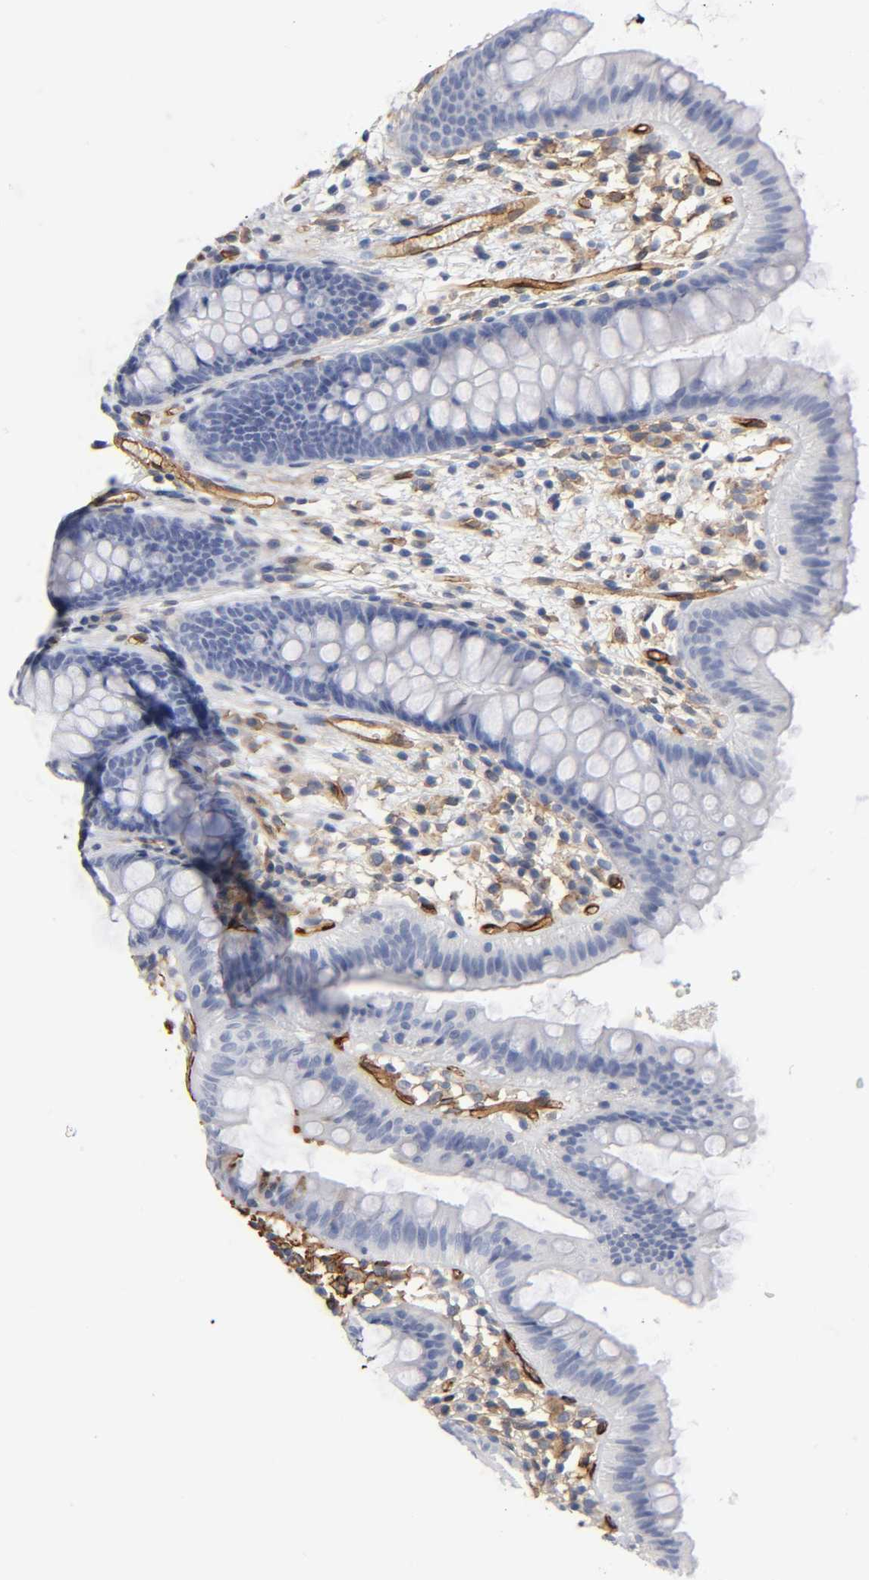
{"staining": {"intensity": "strong", "quantity": ">75%", "location": "cytoplasmic/membranous"}, "tissue": "colon", "cell_type": "Endothelial cells", "image_type": "normal", "snomed": [{"axis": "morphology", "description": "Normal tissue, NOS"}, {"axis": "topography", "description": "Smooth muscle"}, {"axis": "topography", "description": "Colon"}], "caption": "A micrograph of human colon stained for a protein exhibits strong cytoplasmic/membranous brown staining in endothelial cells. (brown staining indicates protein expression, while blue staining denotes nuclei).", "gene": "ICAM1", "patient": {"sex": "male", "age": 67}}